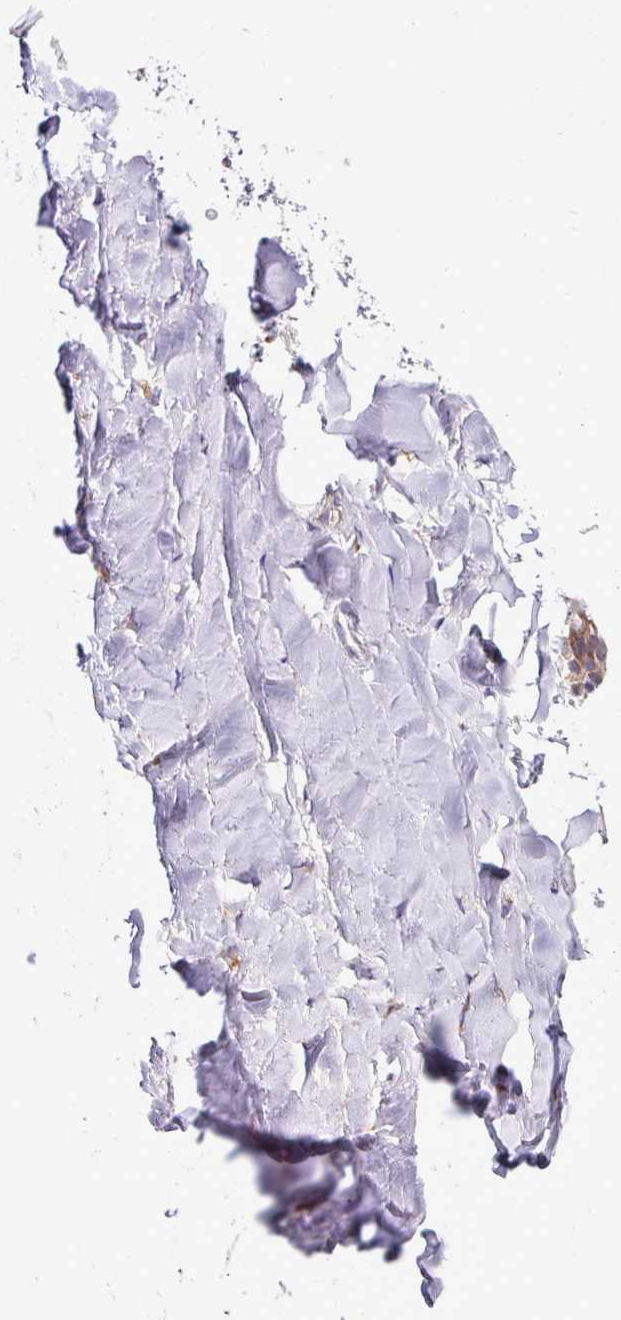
{"staining": {"intensity": "negative", "quantity": "none", "location": "none"}, "tissue": "adipose tissue", "cell_type": "Adipocytes", "image_type": "normal", "snomed": [{"axis": "morphology", "description": "Normal tissue, NOS"}, {"axis": "topography", "description": "Cartilage tissue"}, {"axis": "topography", "description": "Bronchus"}], "caption": "An immunohistochemistry (IHC) micrograph of unremarkable adipose tissue is shown. There is no staining in adipocytes of adipose tissue.", "gene": "TM2D2", "patient": {"sex": "male", "age": 58}}